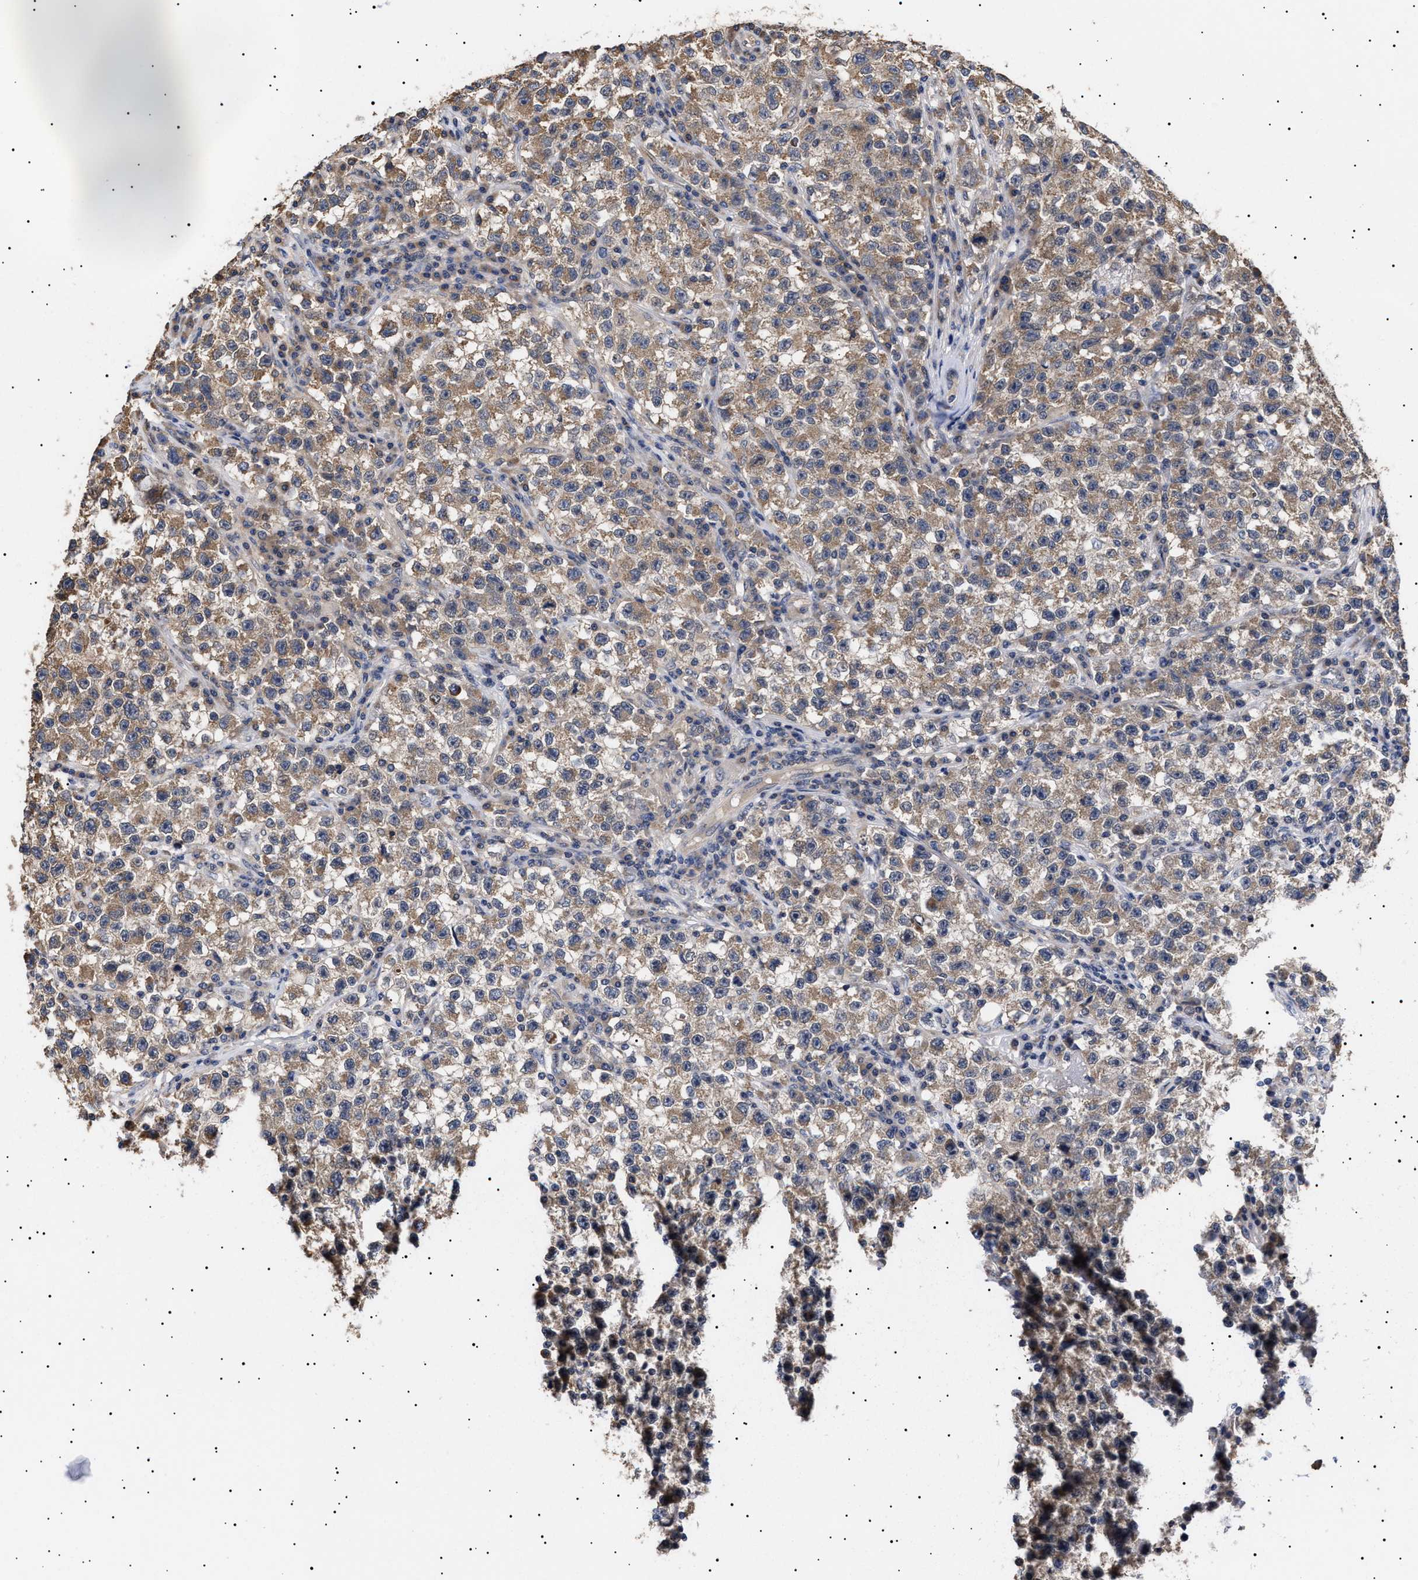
{"staining": {"intensity": "weak", "quantity": ">75%", "location": "cytoplasmic/membranous"}, "tissue": "testis cancer", "cell_type": "Tumor cells", "image_type": "cancer", "snomed": [{"axis": "morphology", "description": "Seminoma, NOS"}, {"axis": "topography", "description": "Testis"}], "caption": "Immunohistochemical staining of human testis seminoma demonstrates low levels of weak cytoplasmic/membranous expression in approximately >75% of tumor cells. Immunohistochemistry (ihc) stains the protein of interest in brown and the nuclei are stained blue.", "gene": "KRBA1", "patient": {"sex": "male", "age": 22}}